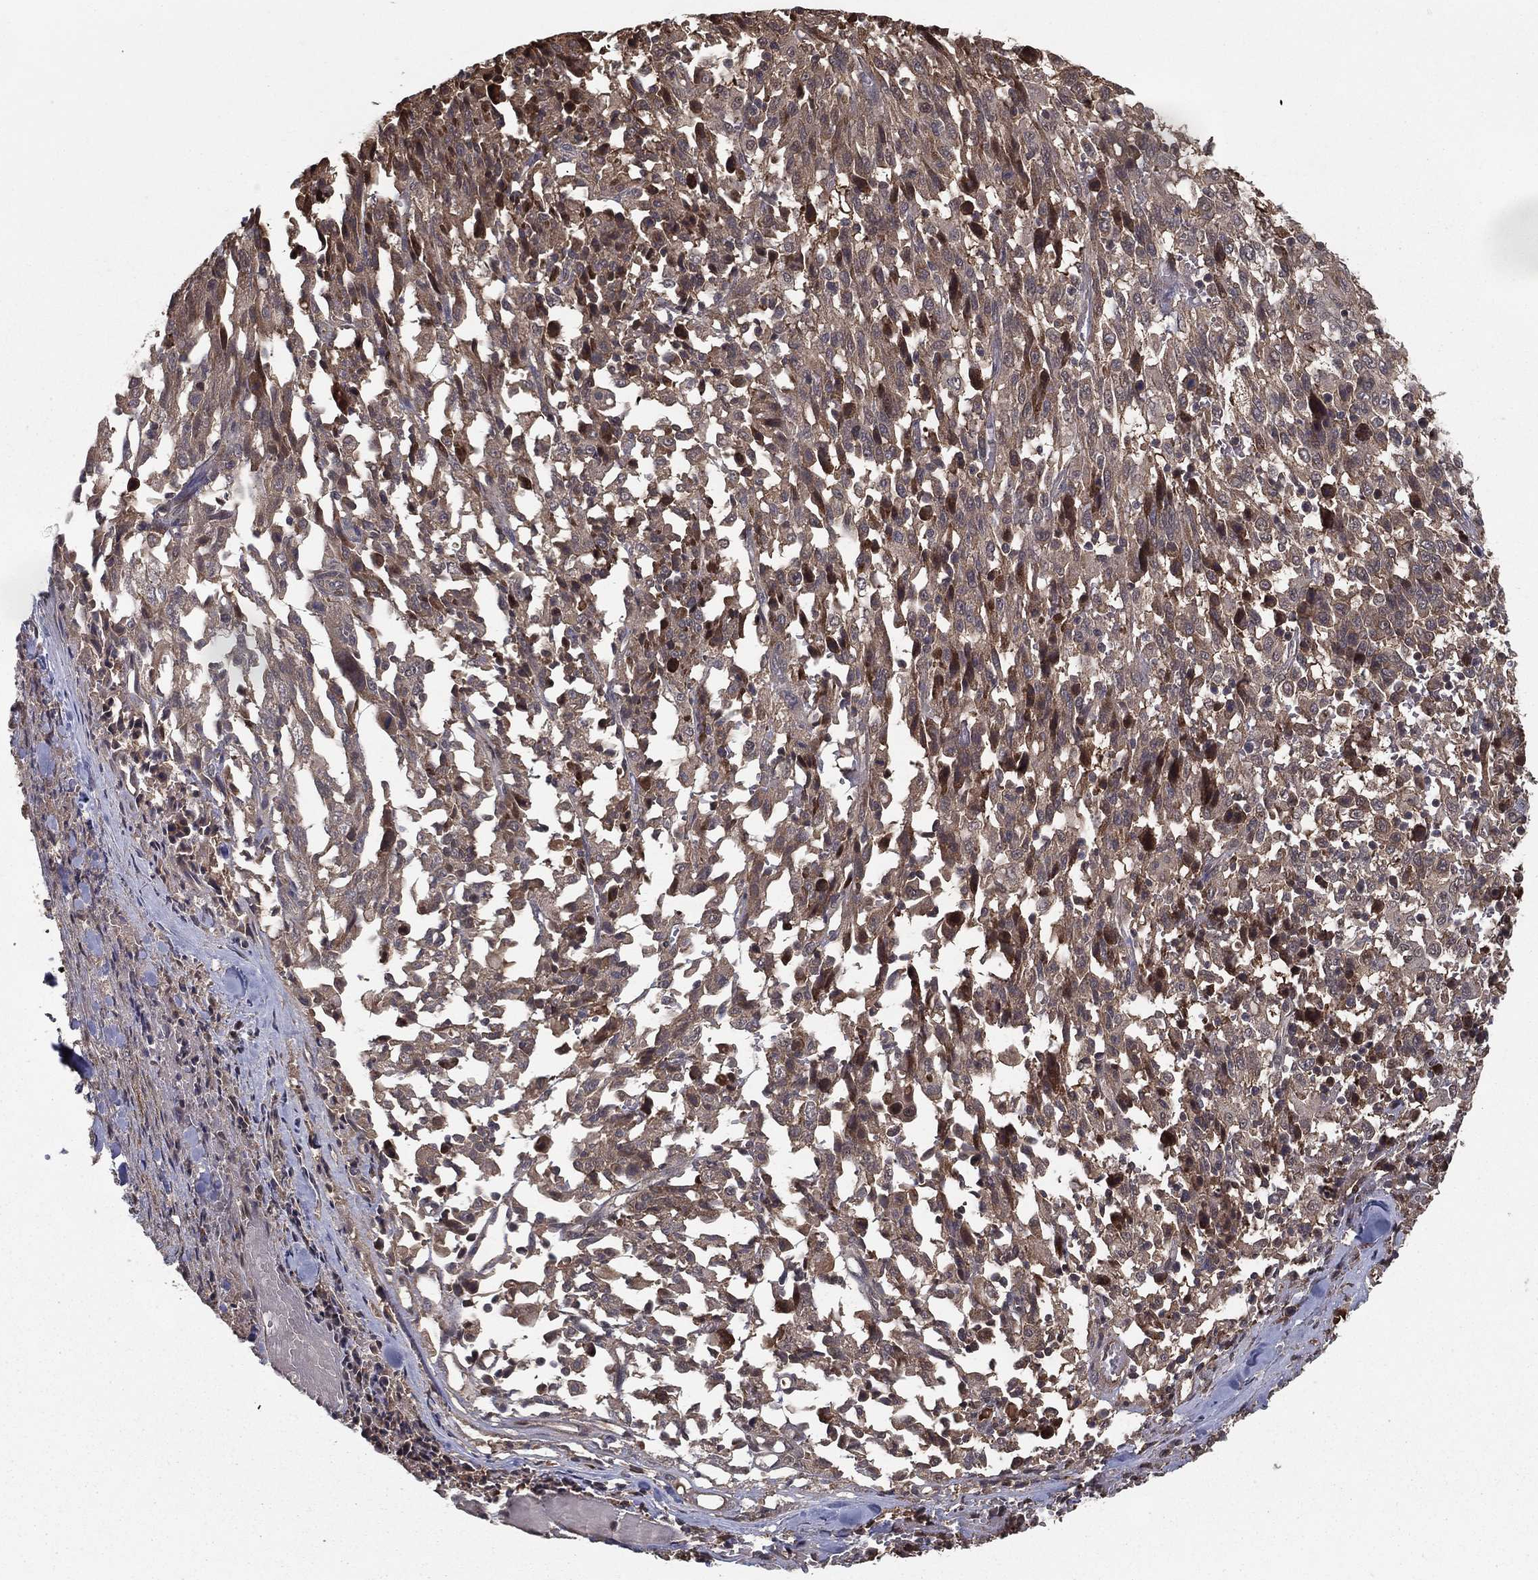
{"staining": {"intensity": "moderate", "quantity": "<25%", "location": "cytoplasmic/membranous,nuclear"}, "tissue": "melanoma", "cell_type": "Tumor cells", "image_type": "cancer", "snomed": [{"axis": "morphology", "description": "Malignant melanoma, NOS"}, {"axis": "topography", "description": "Skin"}], "caption": "Immunohistochemistry (IHC) (DAB (3,3'-diaminobenzidine)) staining of human malignant melanoma displays moderate cytoplasmic/membranous and nuclear protein expression in about <25% of tumor cells. Immunohistochemistry stains the protein in brown and the nuclei are stained blue.", "gene": "SLC6A6", "patient": {"sex": "female", "age": 91}}